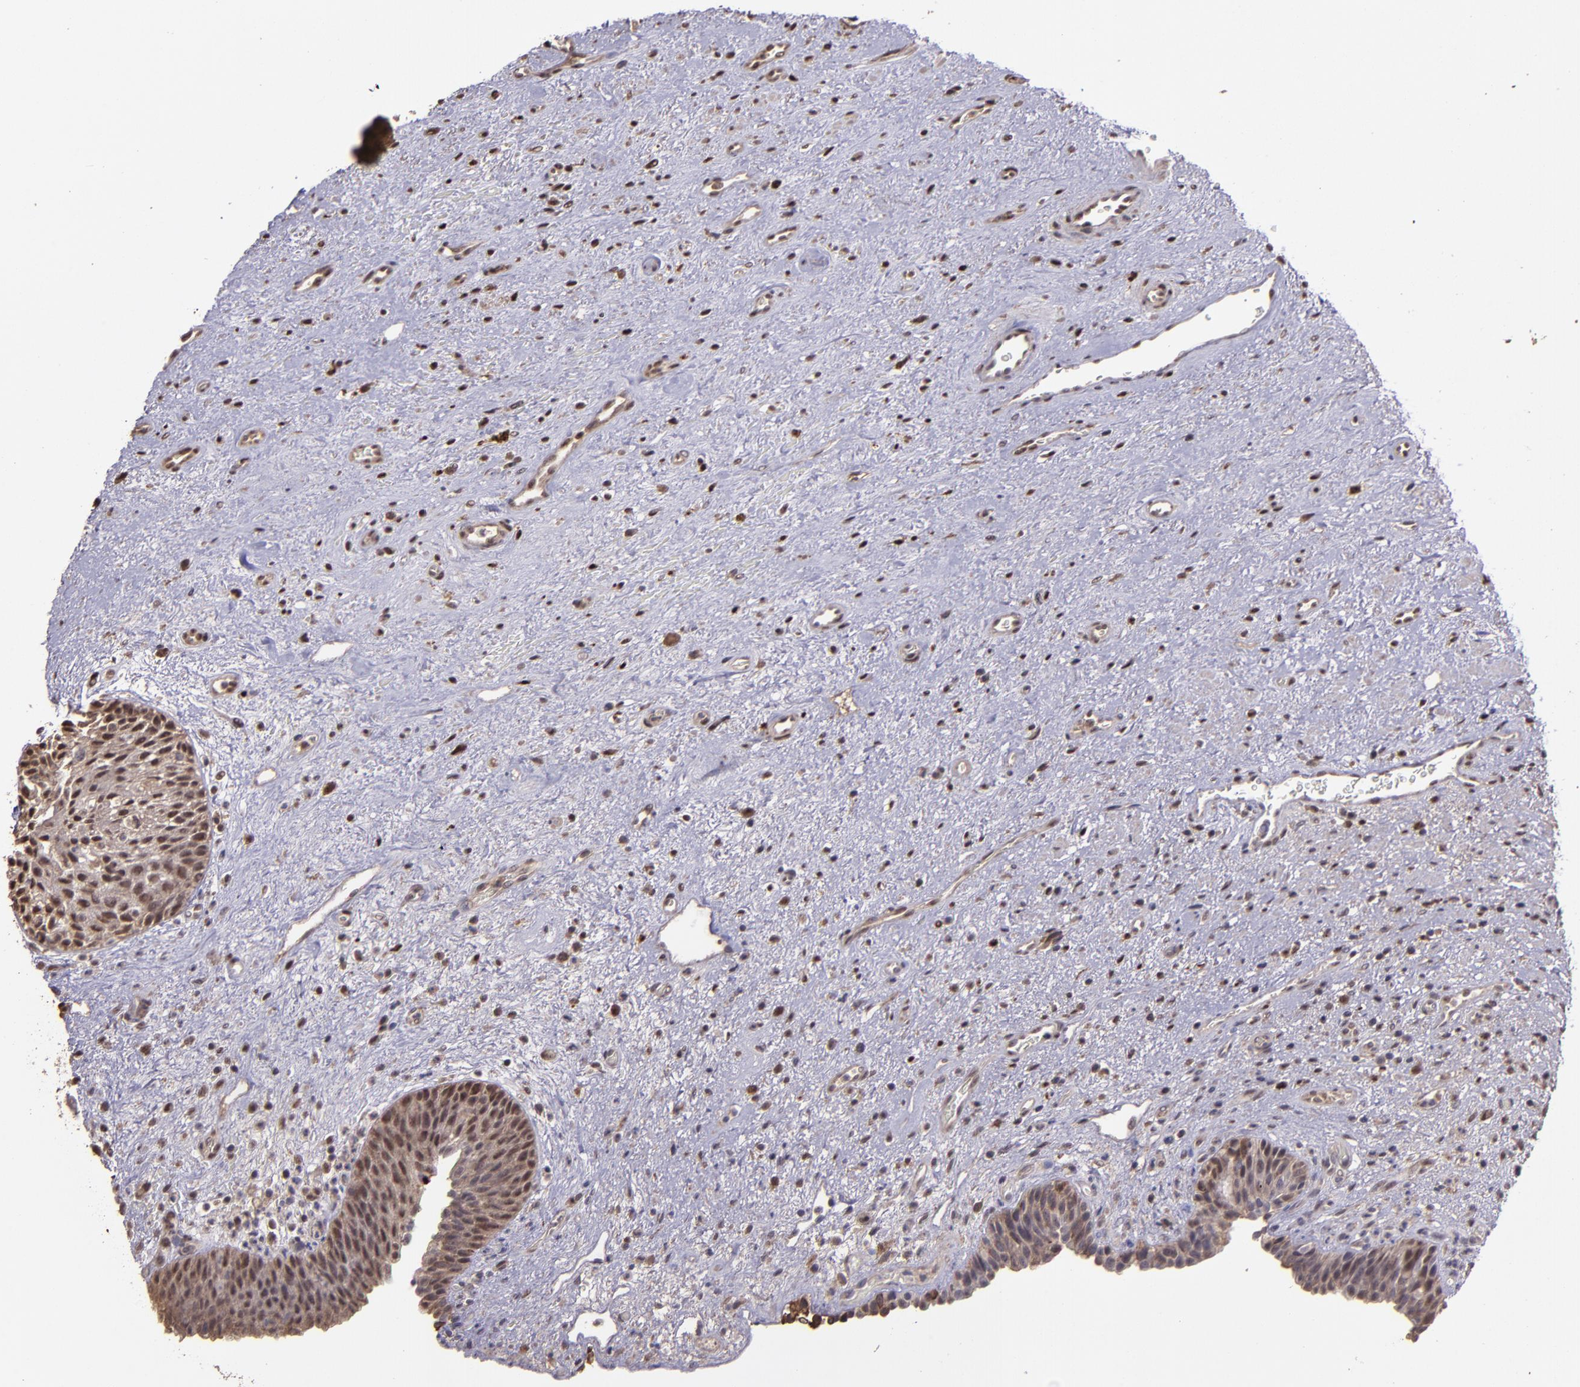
{"staining": {"intensity": "moderate", "quantity": ">75%", "location": "cytoplasmic/membranous,nuclear"}, "tissue": "urinary bladder", "cell_type": "Urothelial cells", "image_type": "normal", "snomed": [{"axis": "morphology", "description": "Normal tissue, NOS"}, {"axis": "topography", "description": "Urinary bladder"}], "caption": "Protein staining by IHC displays moderate cytoplasmic/membranous,nuclear staining in approximately >75% of urothelial cells in unremarkable urinary bladder.", "gene": "SERPINF2", "patient": {"sex": "male", "age": 48}}